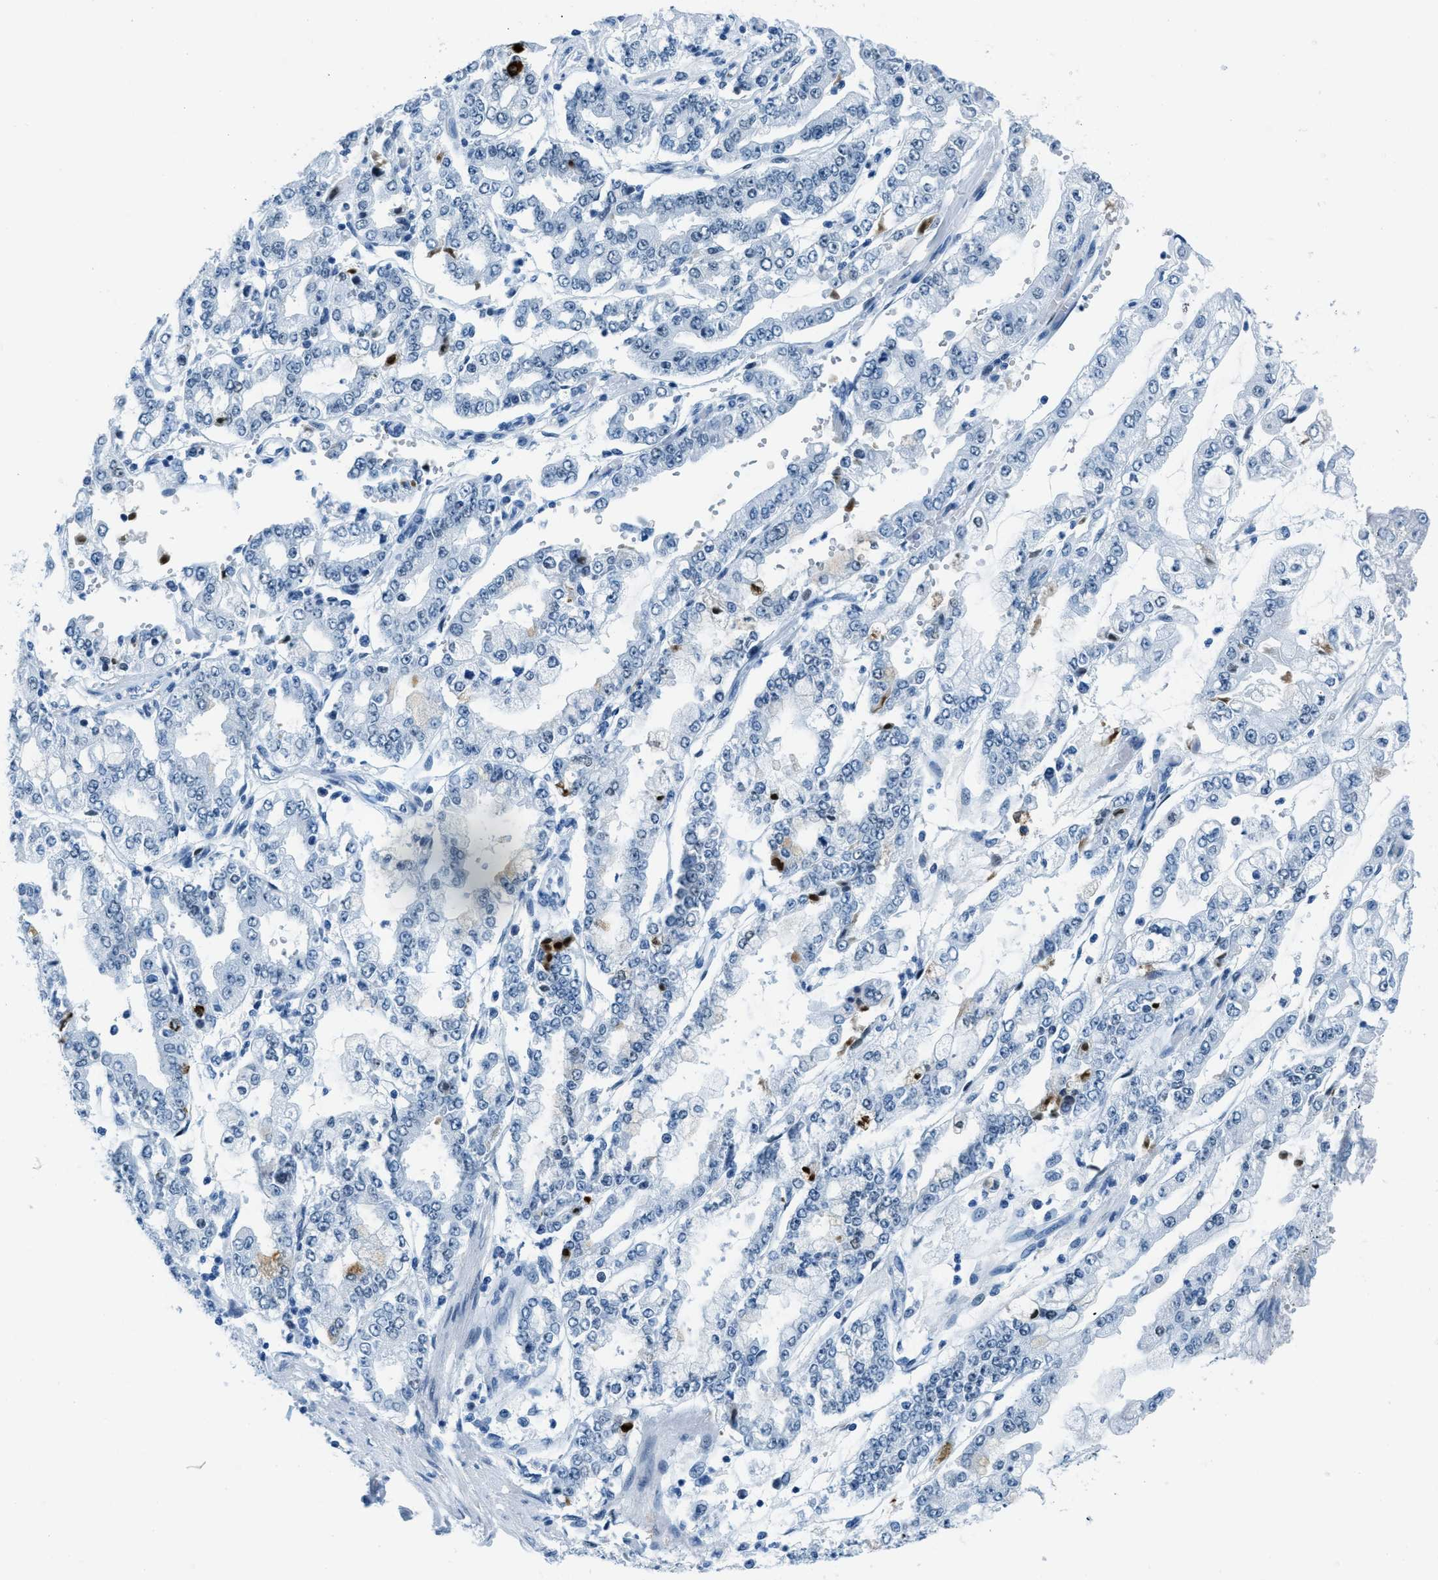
{"staining": {"intensity": "negative", "quantity": "none", "location": "none"}, "tissue": "stomach cancer", "cell_type": "Tumor cells", "image_type": "cancer", "snomed": [{"axis": "morphology", "description": "Adenocarcinoma, NOS"}, {"axis": "topography", "description": "Stomach"}], "caption": "The micrograph demonstrates no staining of tumor cells in adenocarcinoma (stomach). (DAB (3,3'-diaminobenzidine) immunohistochemistry (IHC), high magnification).", "gene": "PLA2G2A", "patient": {"sex": "male", "age": 76}}